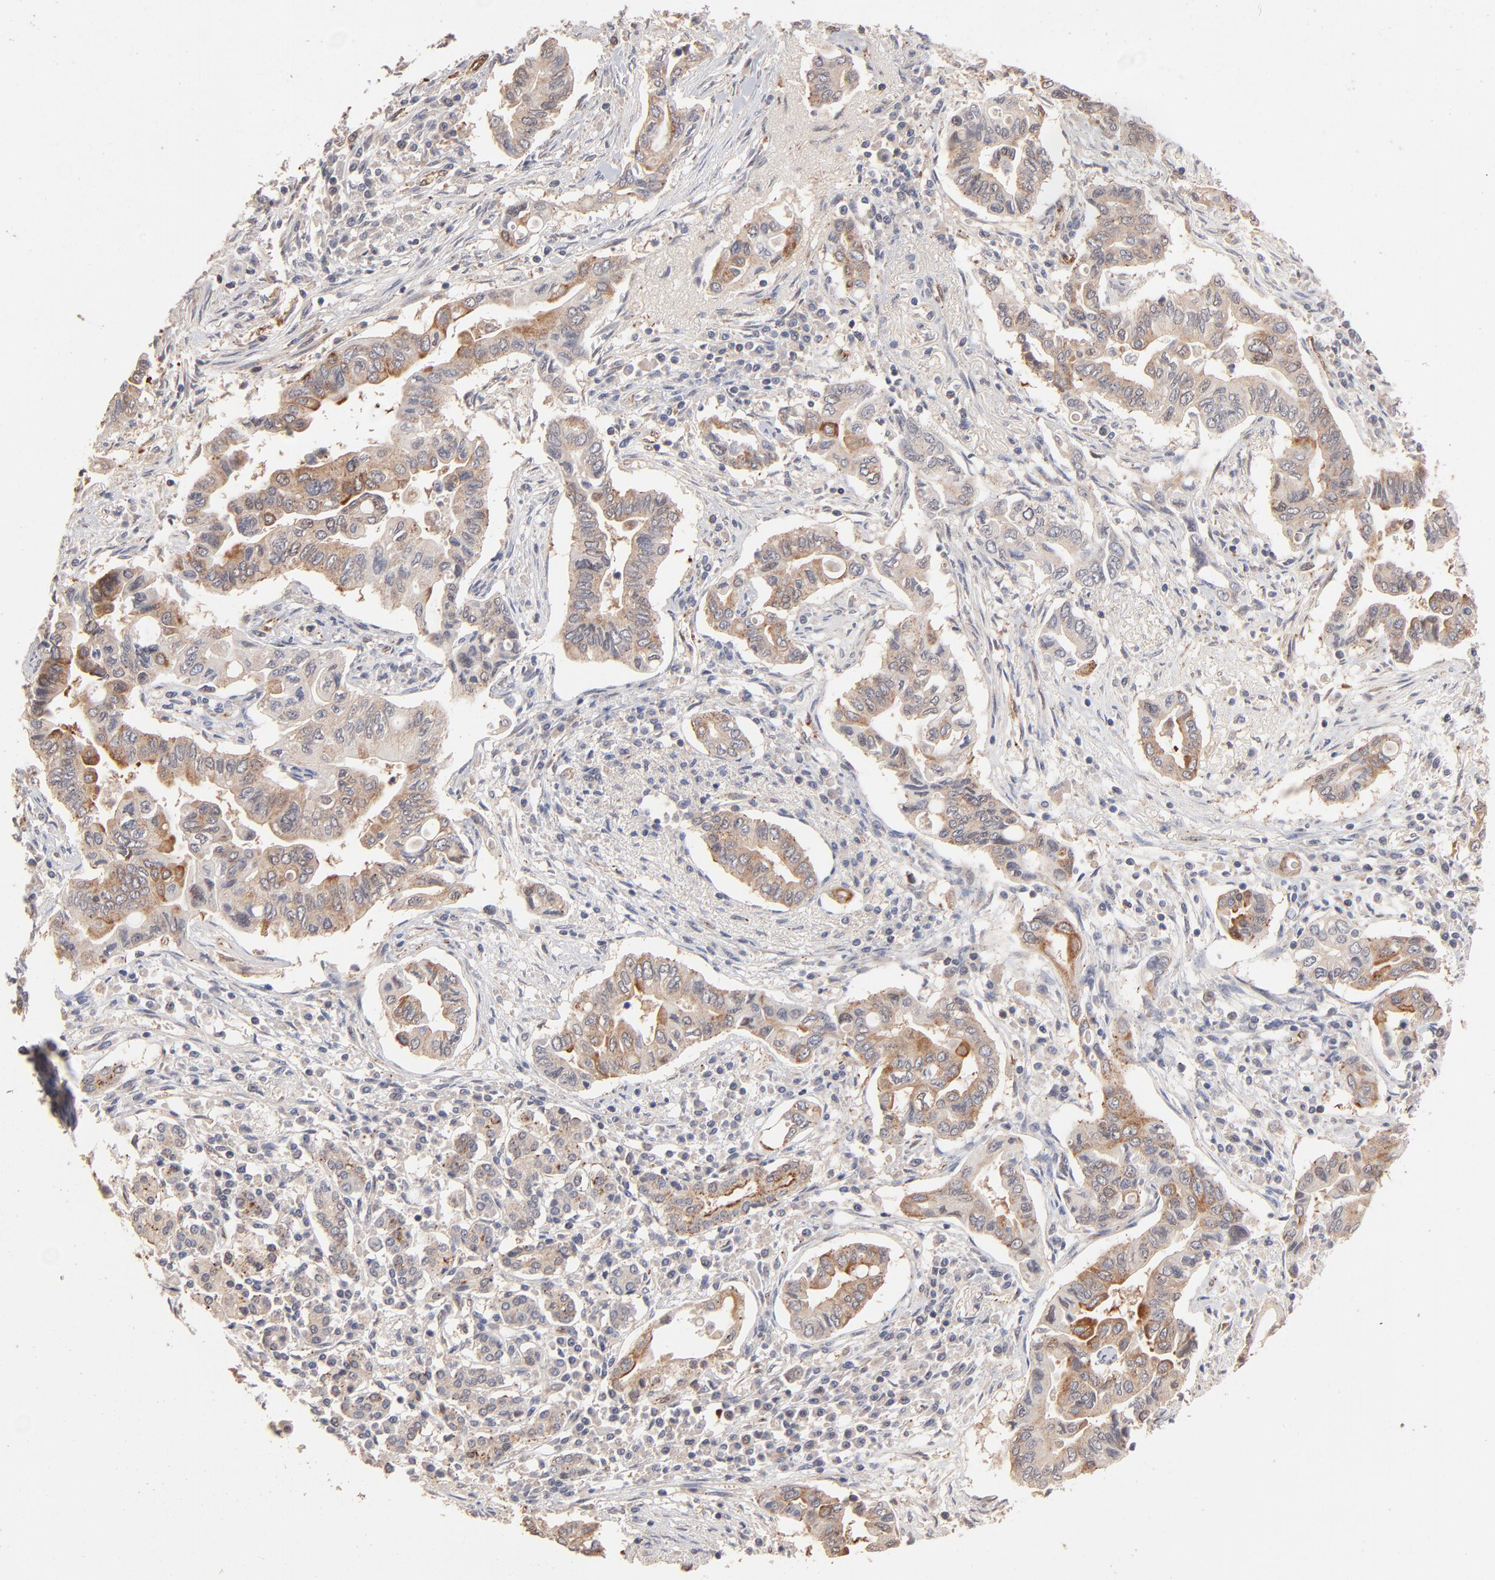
{"staining": {"intensity": "weak", "quantity": ">75%", "location": "cytoplasmic/membranous"}, "tissue": "pancreatic cancer", "cell_type": "Tumor cells", "image_type": "cancer", "snomed": [{"axis": "morphology", "description": "Adenocarcinoma, NOS"}, {"axis": "topography", "description": "Pancreas"}], "caption": "The photomicrograph reveals a brown stain indicating the presence of a protein in the cytoplasmic/membranous of tumor cells in pancreatic cancer (adenocarcinoma).", "gene": "IVNS1ABP", "patient": {"sex": "female", "age": 57}}